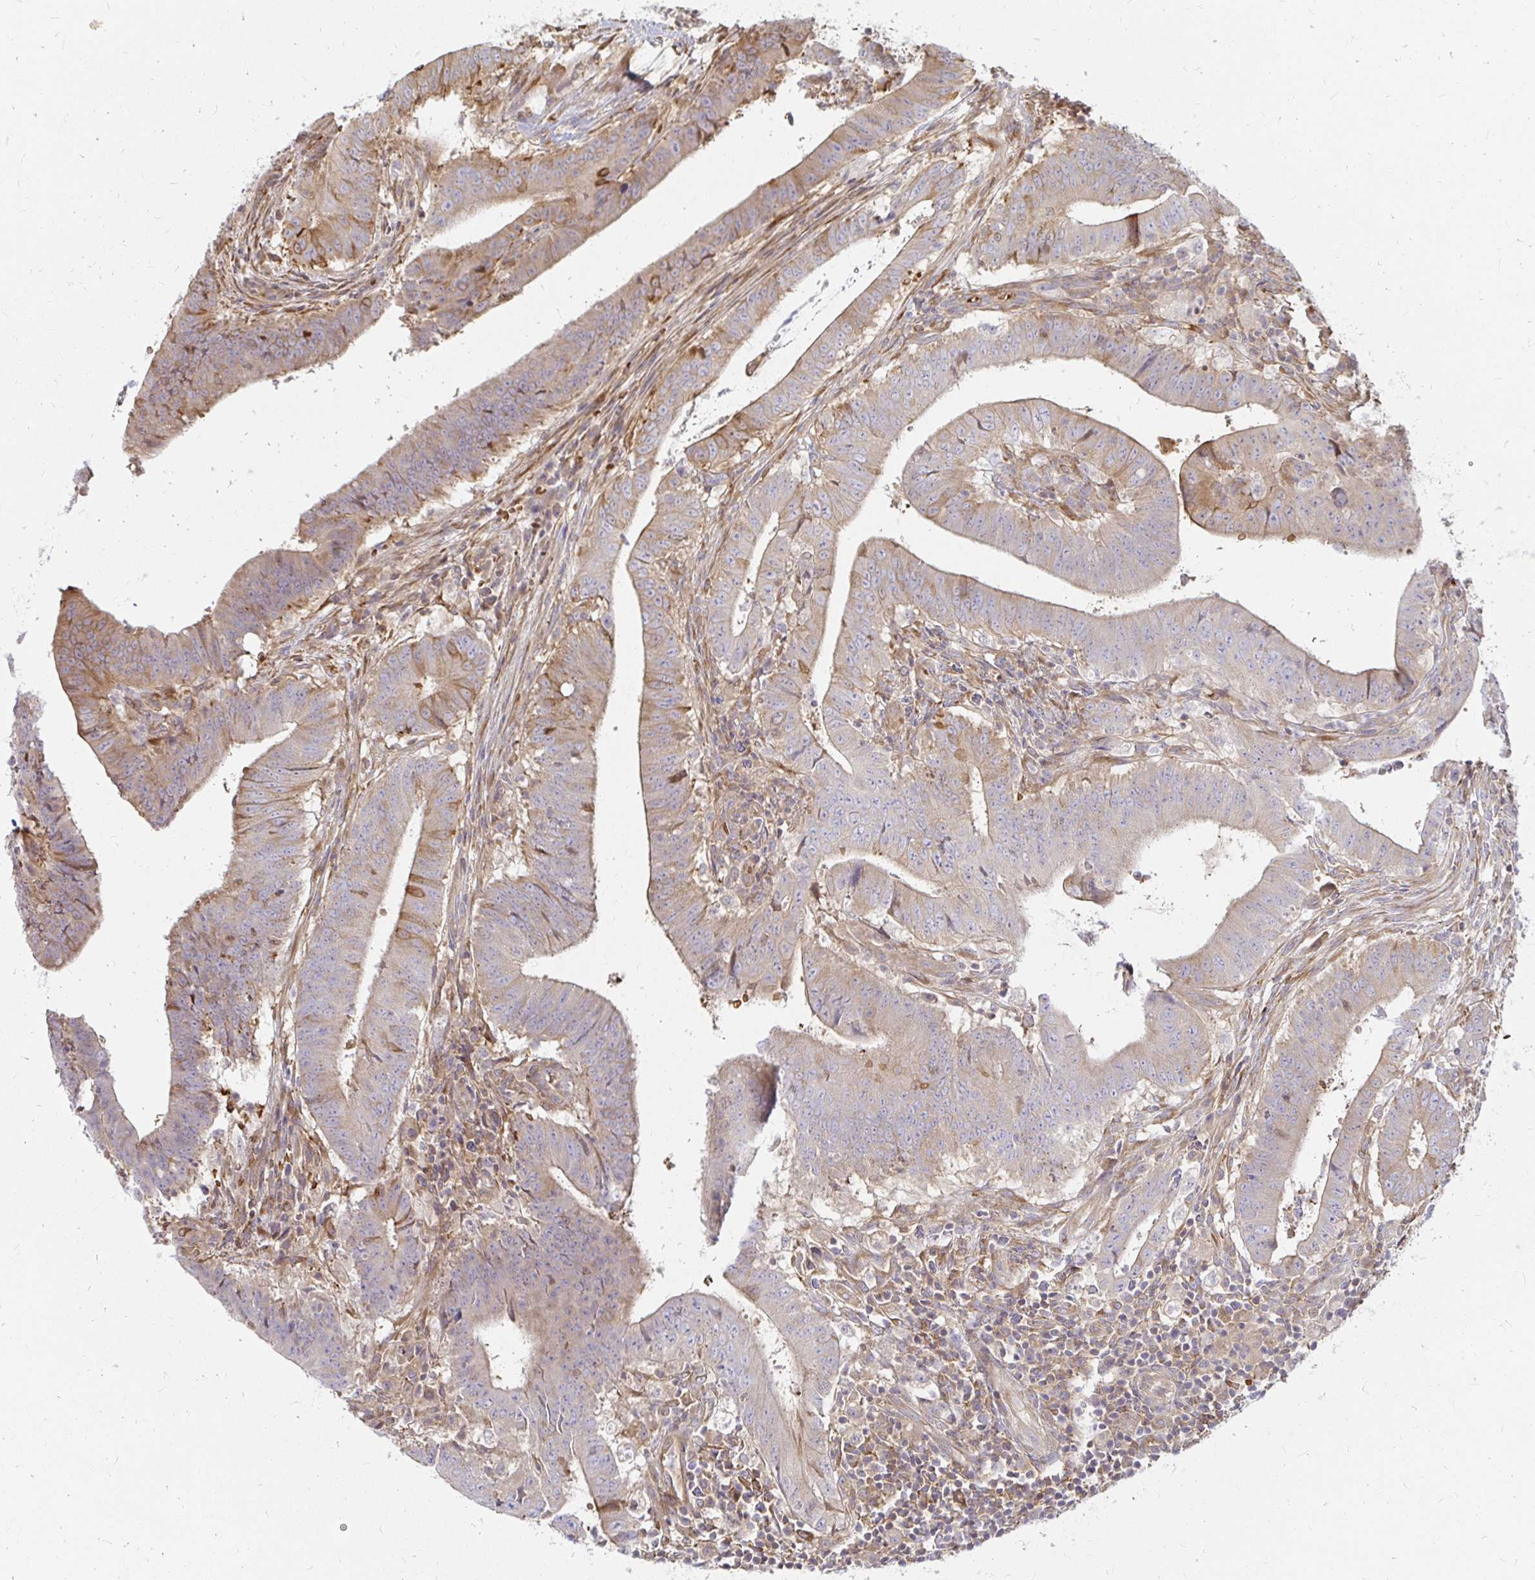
{"staining": {"intensity": "weak", "quantity": "25%-75%", "location": "cytoplasmic/membranous"}, "tissue": "colorectal cancer", "cell_type": "Tumor cells", "image_type": "cancer", "snomed": [{"axis": "morphology", "description": "Adenocarcinoma, NOS"}, {"axis": "topography", "description": "Colon"}], "caption": "Immunohistochemical staining of human colorectal adenocarcinoma shows low levels of weak cytoplasmic/membranous protein staining in approximately 25%-75% of tumor cells. The protein is stained brown, and the nuclei are stained in blue (DAB (3,3'-diaminobenzidine) IHC with brightfield microscopy, high magnification).", "gene": "CAST", "patient": {"sex": "female", "age": 43}}